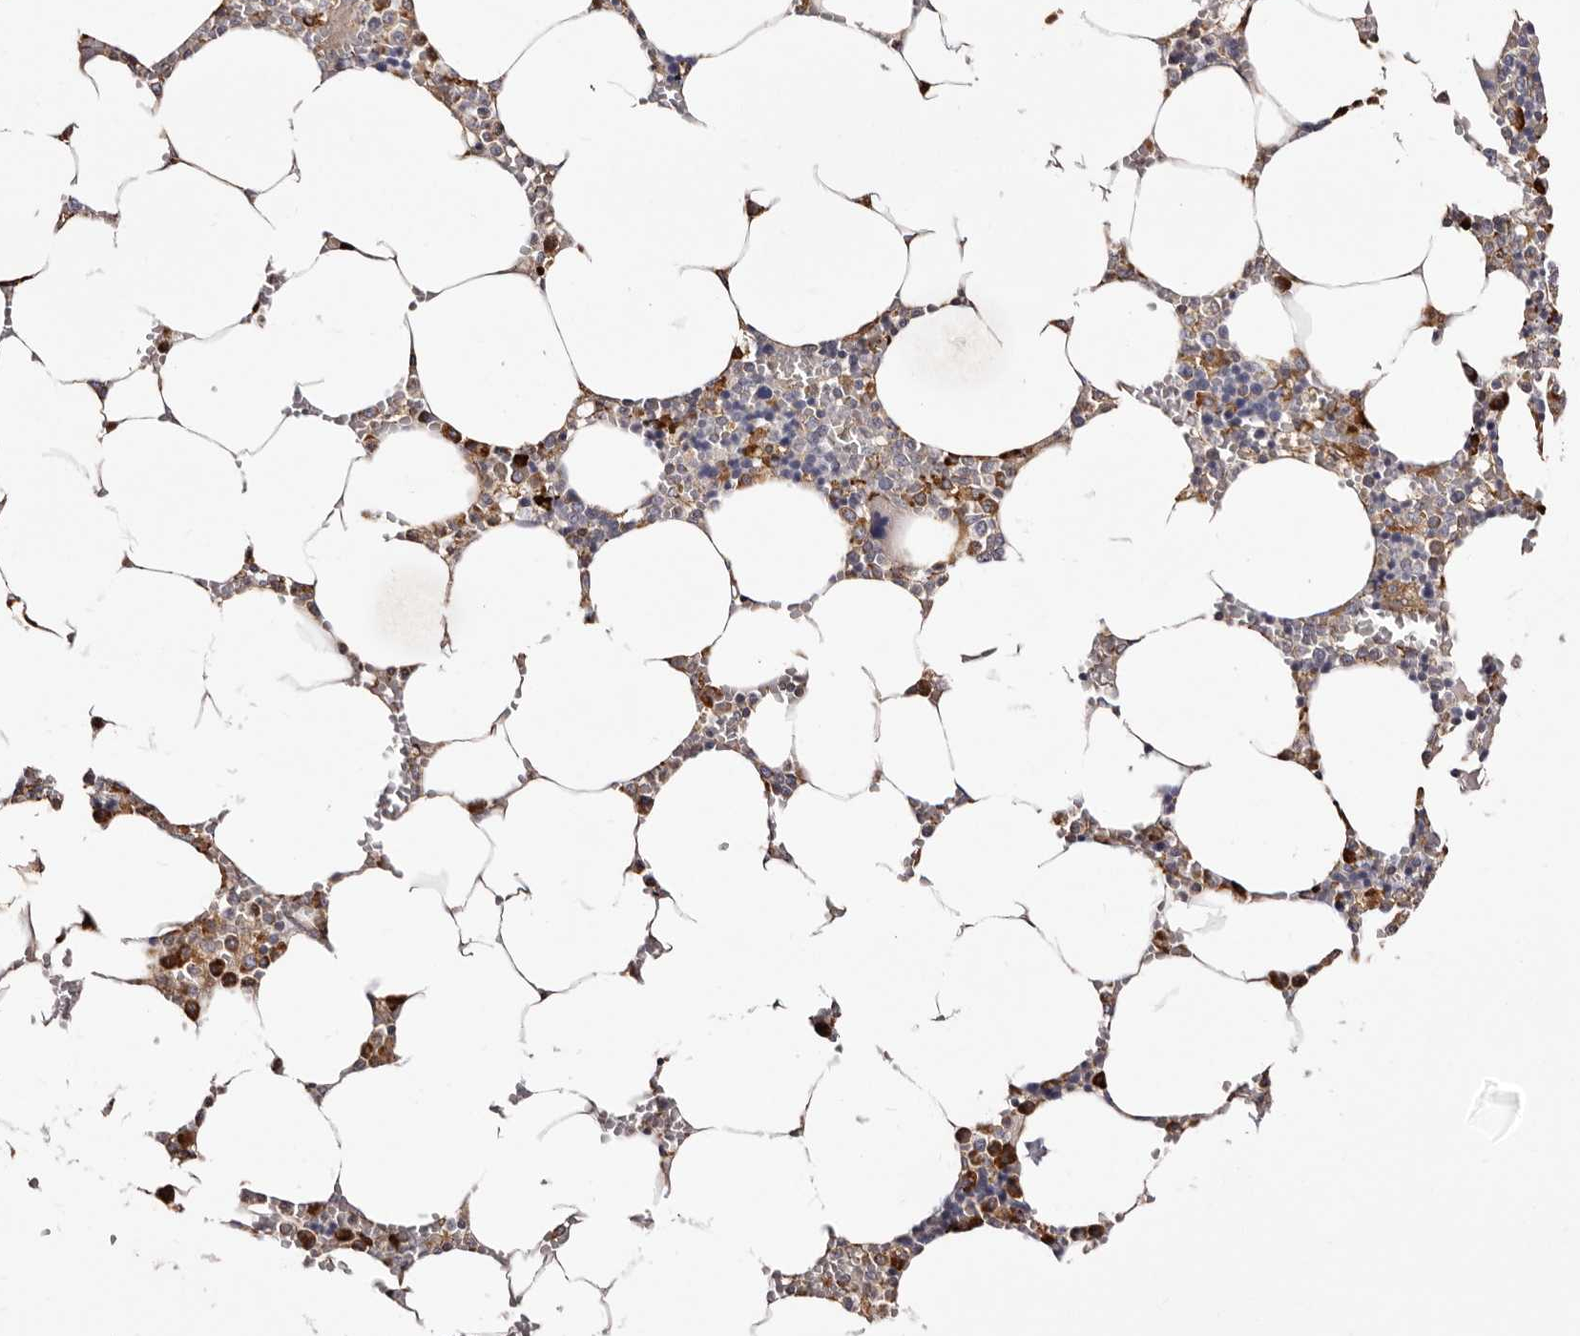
{"staining": {"intensity": "strong", "quantity": "<25%", "location": "cytoplasmic/membranous"}, "tissue": "bone marrow", "cell_type": "Hematopoietic cells", "image_type": "normal", "snomed": [{"axis": "morphology", "description": "Normal tissue, NOS"}, {"axis": "topography", "description": "Bone marrow"}], "caption": "Hematopoietic cells show strong cytoplasmic/membranous expression in approximately <25% of cells in benign bone marrow.", "gene": "ACBD6", "patient": {"sex": "male", "age": 70}}